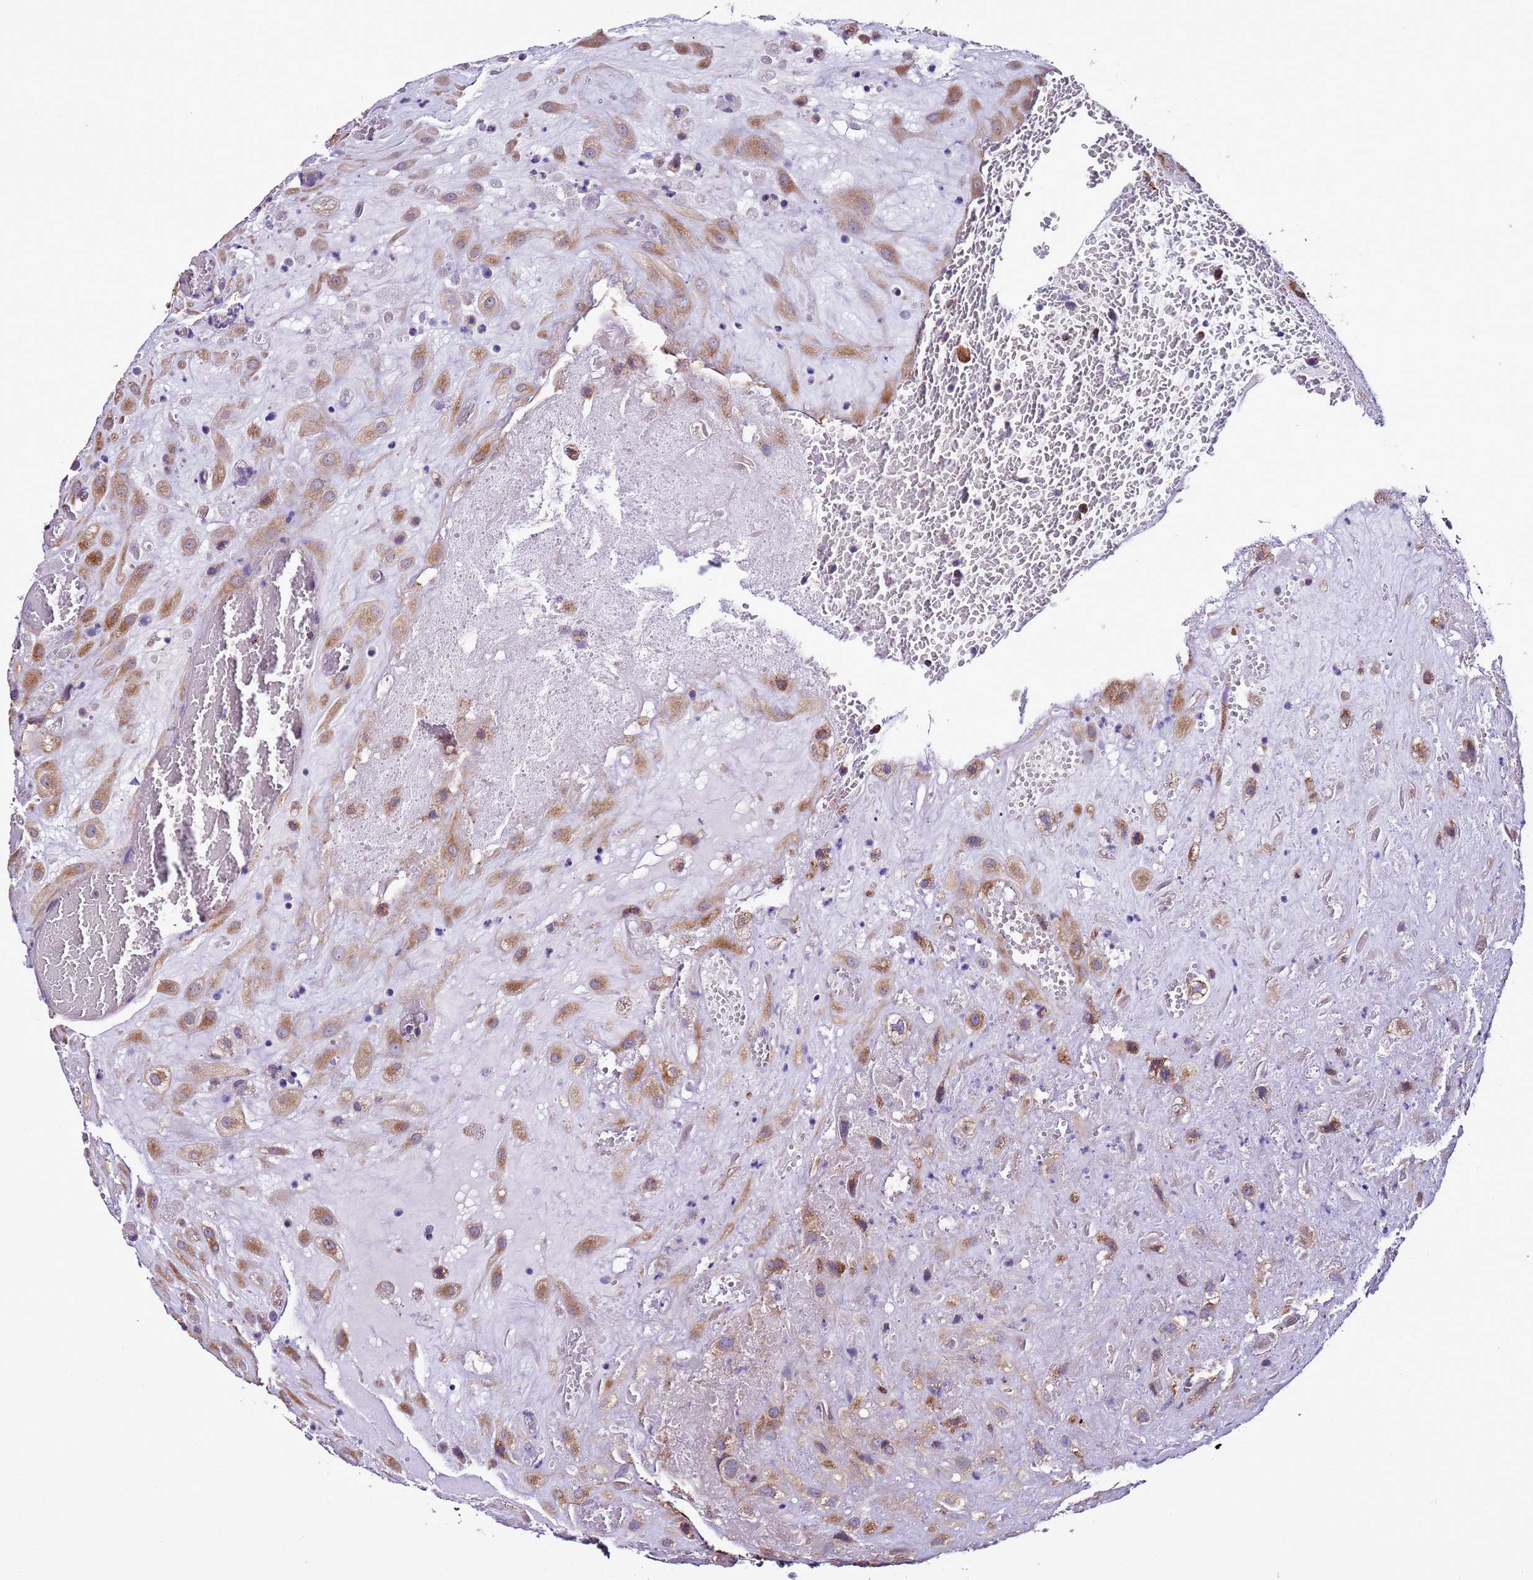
{"staining": {"intensity": "moderate", "quantity": ">75%", "location": "cytoplasmic/membranous"}, "tissue": "placenta", "cell_type": "Decidual cells", "image_type": "normal", "snomed": [{"axis": "morphology", "description": "Normal tissue, NOS"}, {"axis": "topography", "description": "Placenta"}], "caption": "Immunohistochemical staining of benign human placenta shows >75% levels of moderate cytoplasmic/membranous protein staining in about >75% of decidual cells. (DAB = brown stain, brightfield microscopy at high magnification).", "gene": "AHI1", "patient": {"sex": "female", "age": 35}}